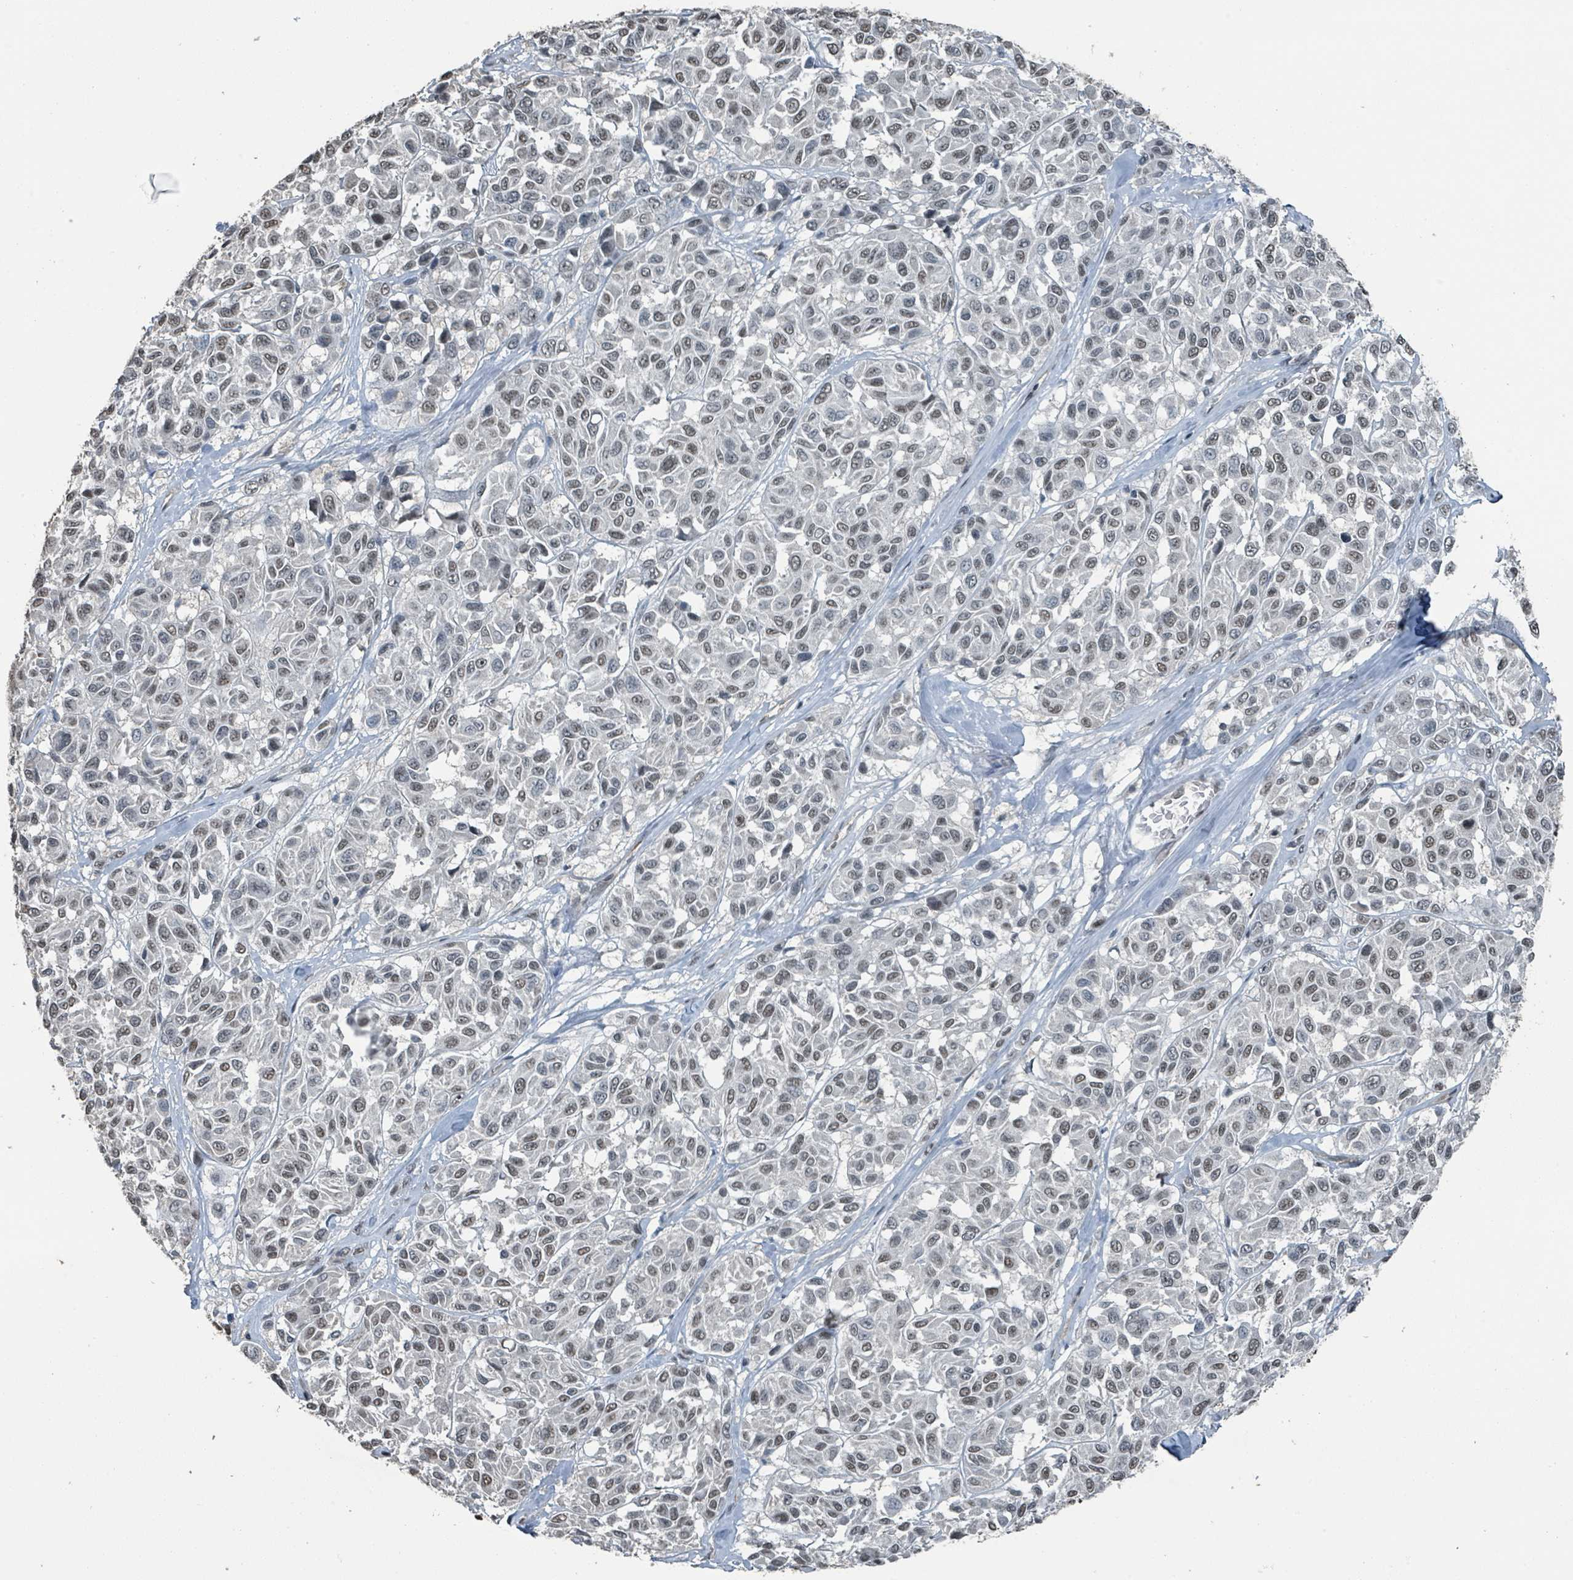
{"staining": {"intensity": "weak", "quantity": "25%-75%", "location": "nuclear"}, "tissue": "melanoma", "cell_type": "Tumor cells", "image_type": "cancer", "snomed": [{"axis": "morphology", "description": "Malignant melanoma, NOS"}, {"axis": "topography", "description": "Skin"}], "caption": "IHC (DAB) staining of human melanoma shows weak nuclear protein staining in approximately 25%-75% of tumor cells.", "gene": "PHIP", "patient": {"sex": "female", "age": 66}}